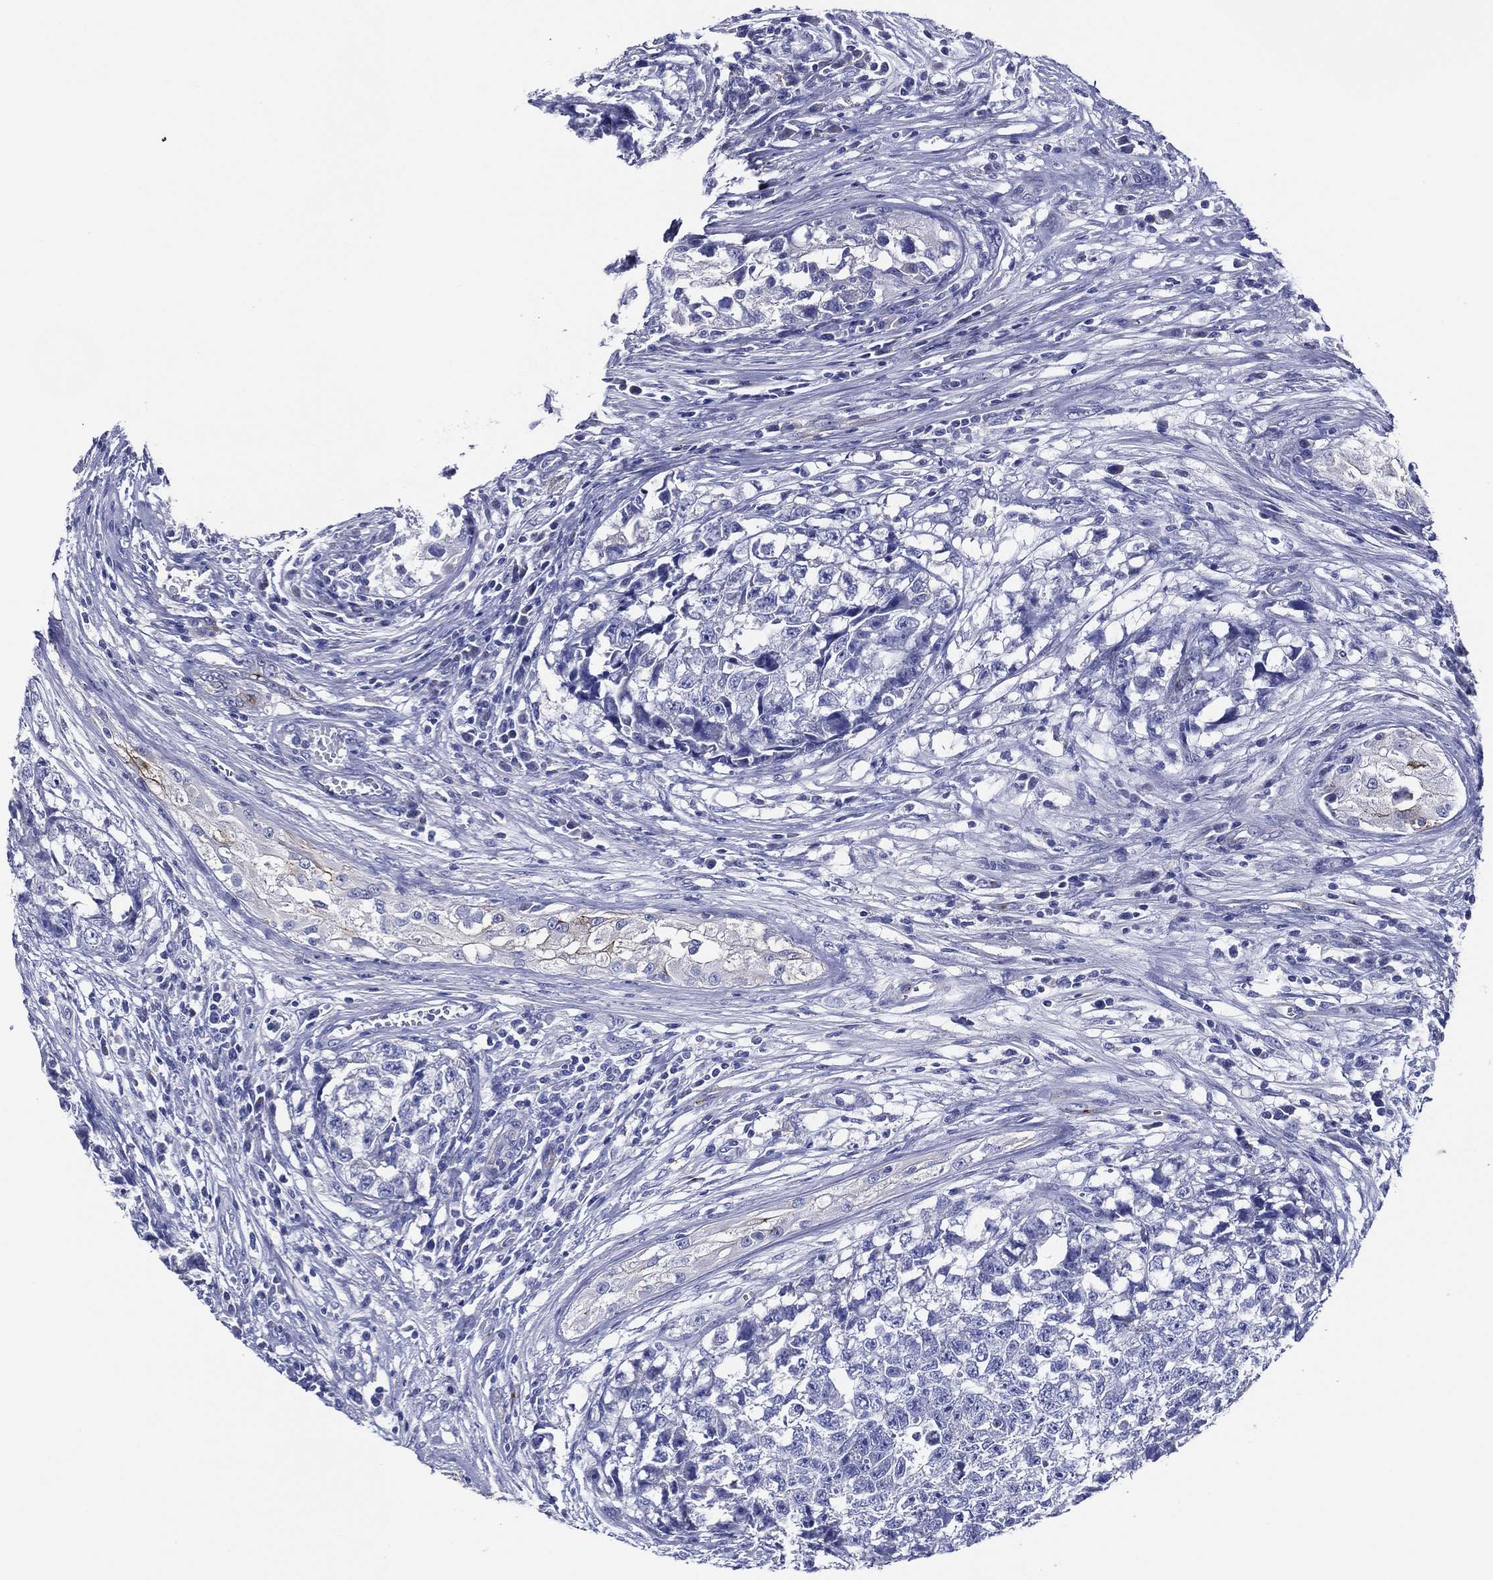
{"staining": {"intensity": "negative", "quantity": "none", "location": "none"}, "tissue": "testis cancer", "cell_type": "Tumor cells", "image_type": "cancer", "snomed": [{"axis": "morphology", "description": "Seminoma, NOS"}, {"axis": "morphology", "description": "Carcinoma, Embryonal, NOS"}, {"axis": "topography", "description": "Testis"}], "caption": "An IHC micrograph of testis seminoma is shown. There is no staining in tumor cells of testis seminoma. (DAB (3,3'-diaminobenzidine) immunohistochemistry (IHC) with hematoxylin counter stain).", "gene": "ACE2", "patient": {"sex": "male", "age": 22}}